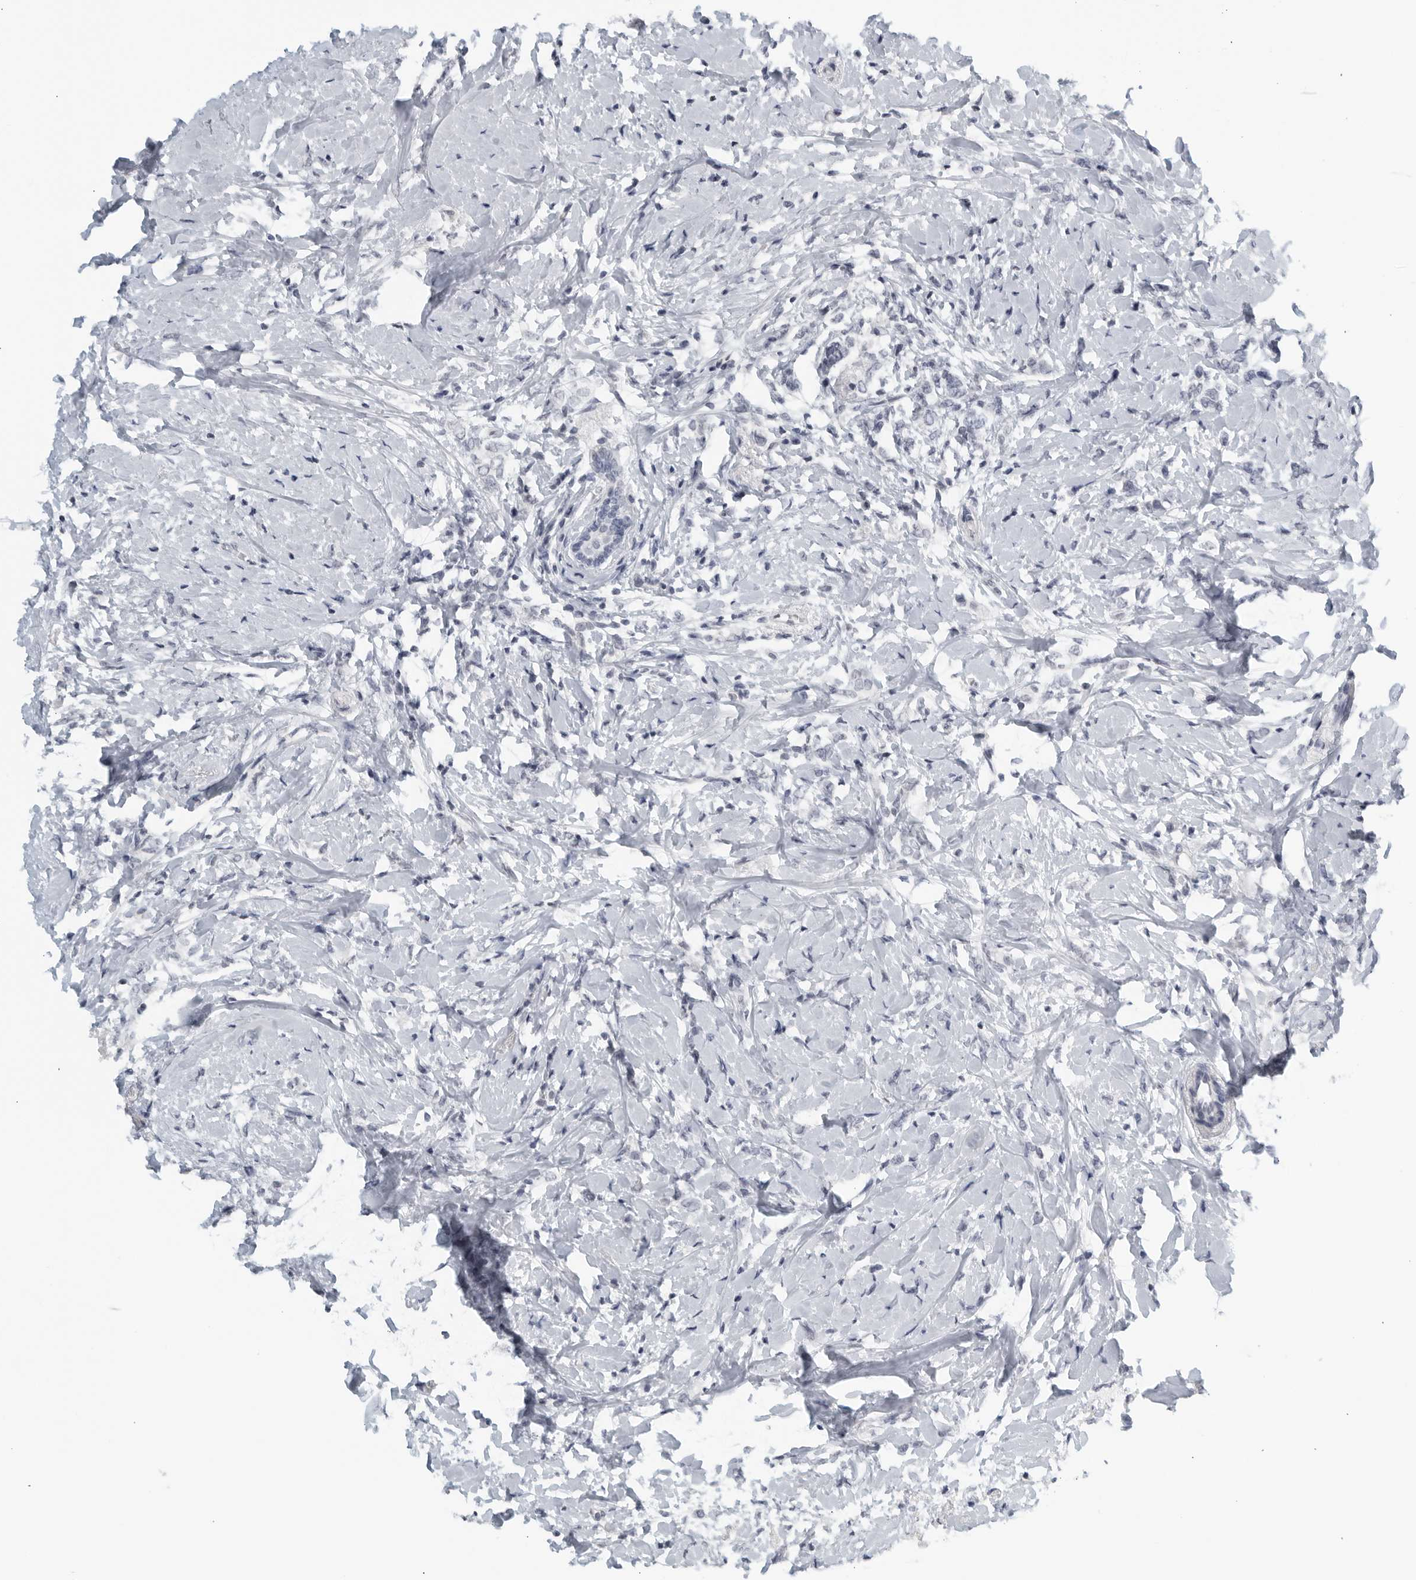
{"staining": {"intensity": "negative", "quantity": "none", "location": "none"}, "tissue": "breast cancer", "cell_type": "Tumor cells", "image_type": "cancer", "snomed": [{"axis": "morphology", "description": "Normal tissue, NOS"}, {"axis": "morphology", "description": "Lobular carcinoma"}, {"axis": "topography", "description": "Breast"}], "caption": "Immunohistochemistry (IHC) photomicrograph of neoplastic tissue: breast cancer stained with DAB demonstrates no significant protein positivity in tumor cells.", "gene": "KLK7", "patient": {"sex": "female", "age": 47}}